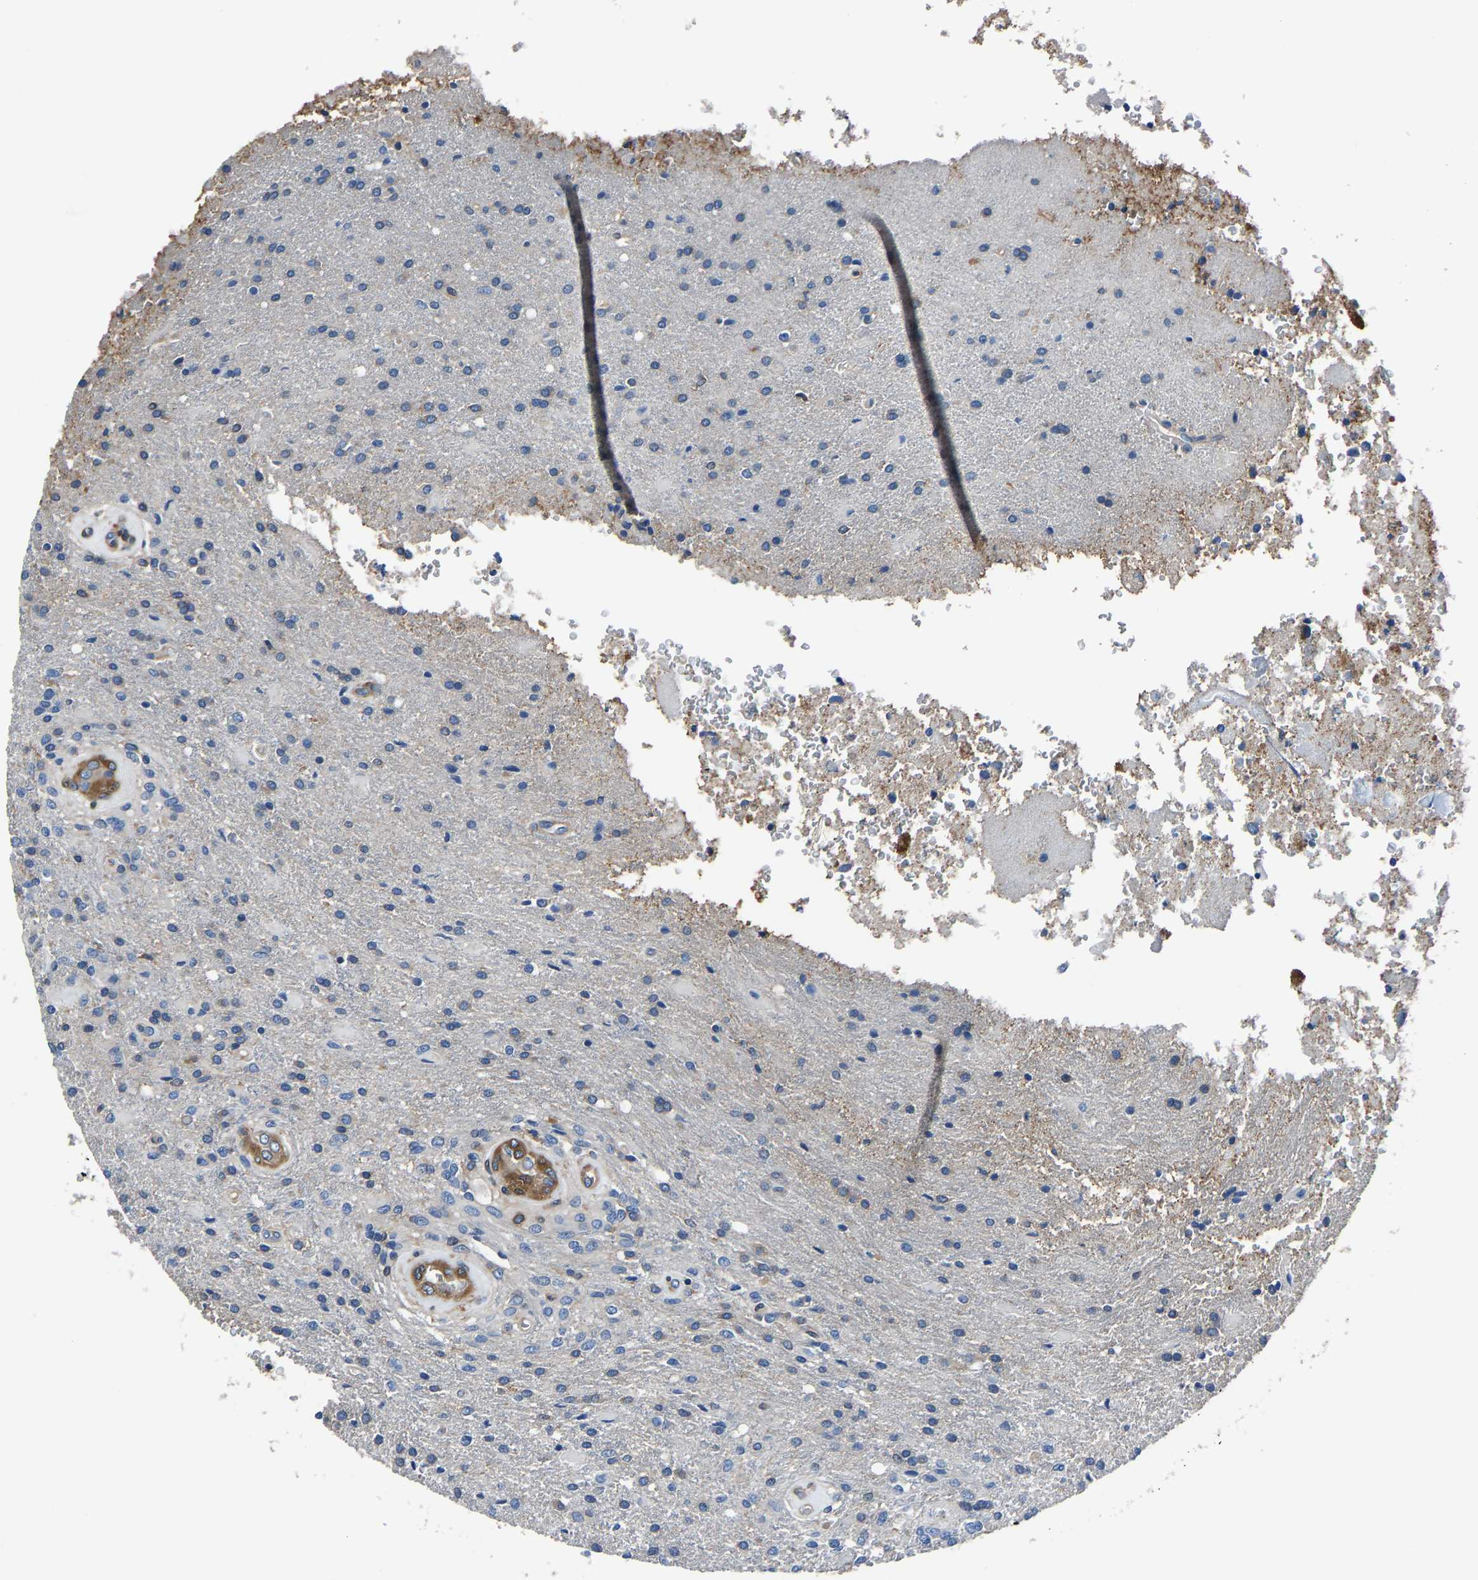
{"staining": {"intensity": "negative", "quantity": "none", "location": "none"}, "tissue": "glioma", "cell_type": "Tumor cells", "image_type": "cancer", "snomed": [{"axis": "morphology", "description": "Normal tissue, NOS"}, {"axis": "morphology", "description": "Glioma, malignant, High grade"}, {"axis": "topography", "description": "Cerebral cortex"}], "caption": "Immunohistochemical staining of glioma shows no significant positivity in tumor cells.", "gene": "PRKAR1A", "patient": {"sex": "male", "age": 77}}